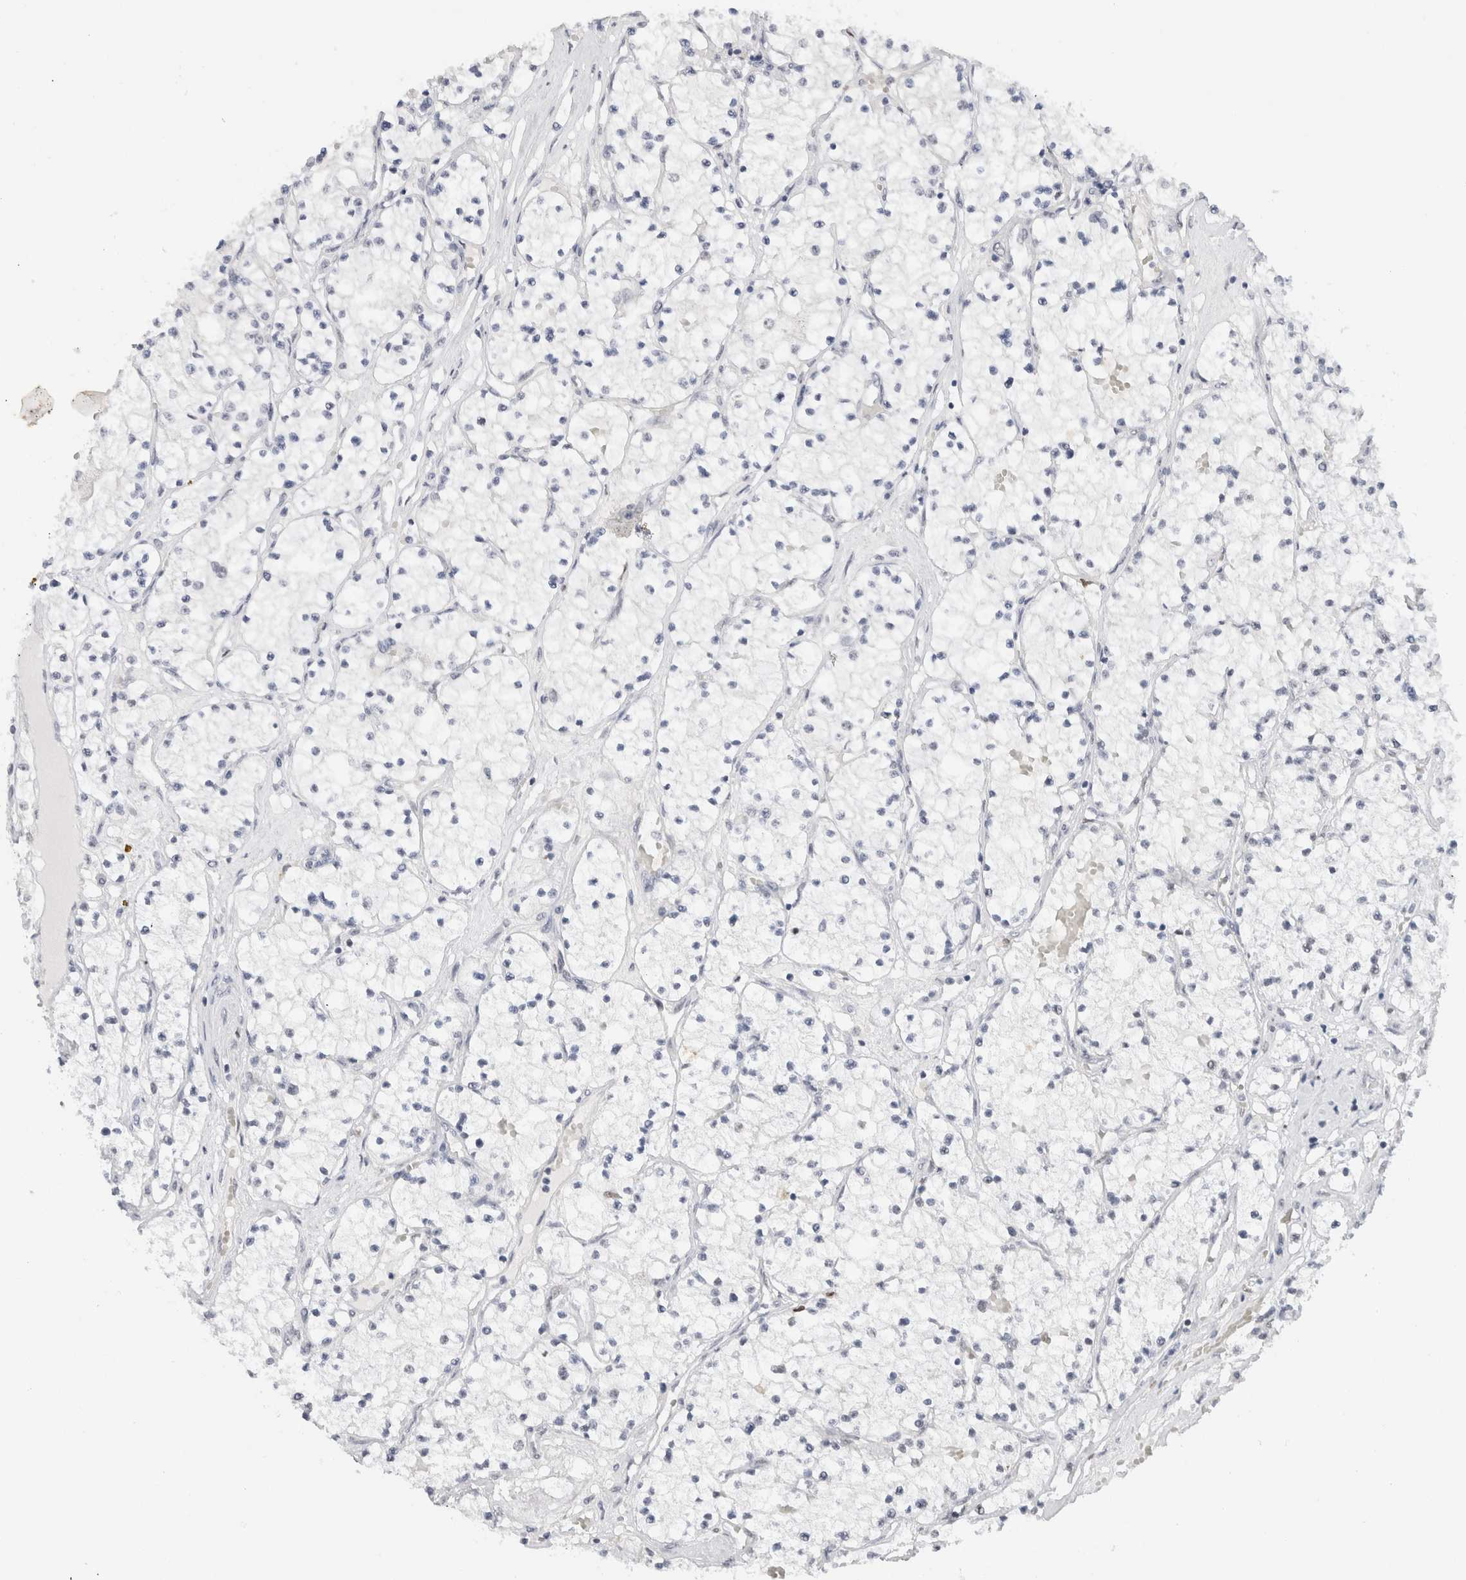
{"staining": {"intensity": "negative", "quantity": "none", "location": "none"}, "tissue": "renal cancer", "cell_type": "Tumor cells", "image_type": "cancer", "snomed": [{"axis": "morphology", "description": "Normal tissue, NOS"}, {"axis": "morphology", "description": "Adenocarcinoma, NOS"}, {"axis": "topography", "description": "Kidney"}], "caption": "The micrograph demonstrates no significant positivity in tumor cells of adenocarcinoma (renal).", "gene": "COPS7A", "patient": {"sex": "male", "age": 68}}